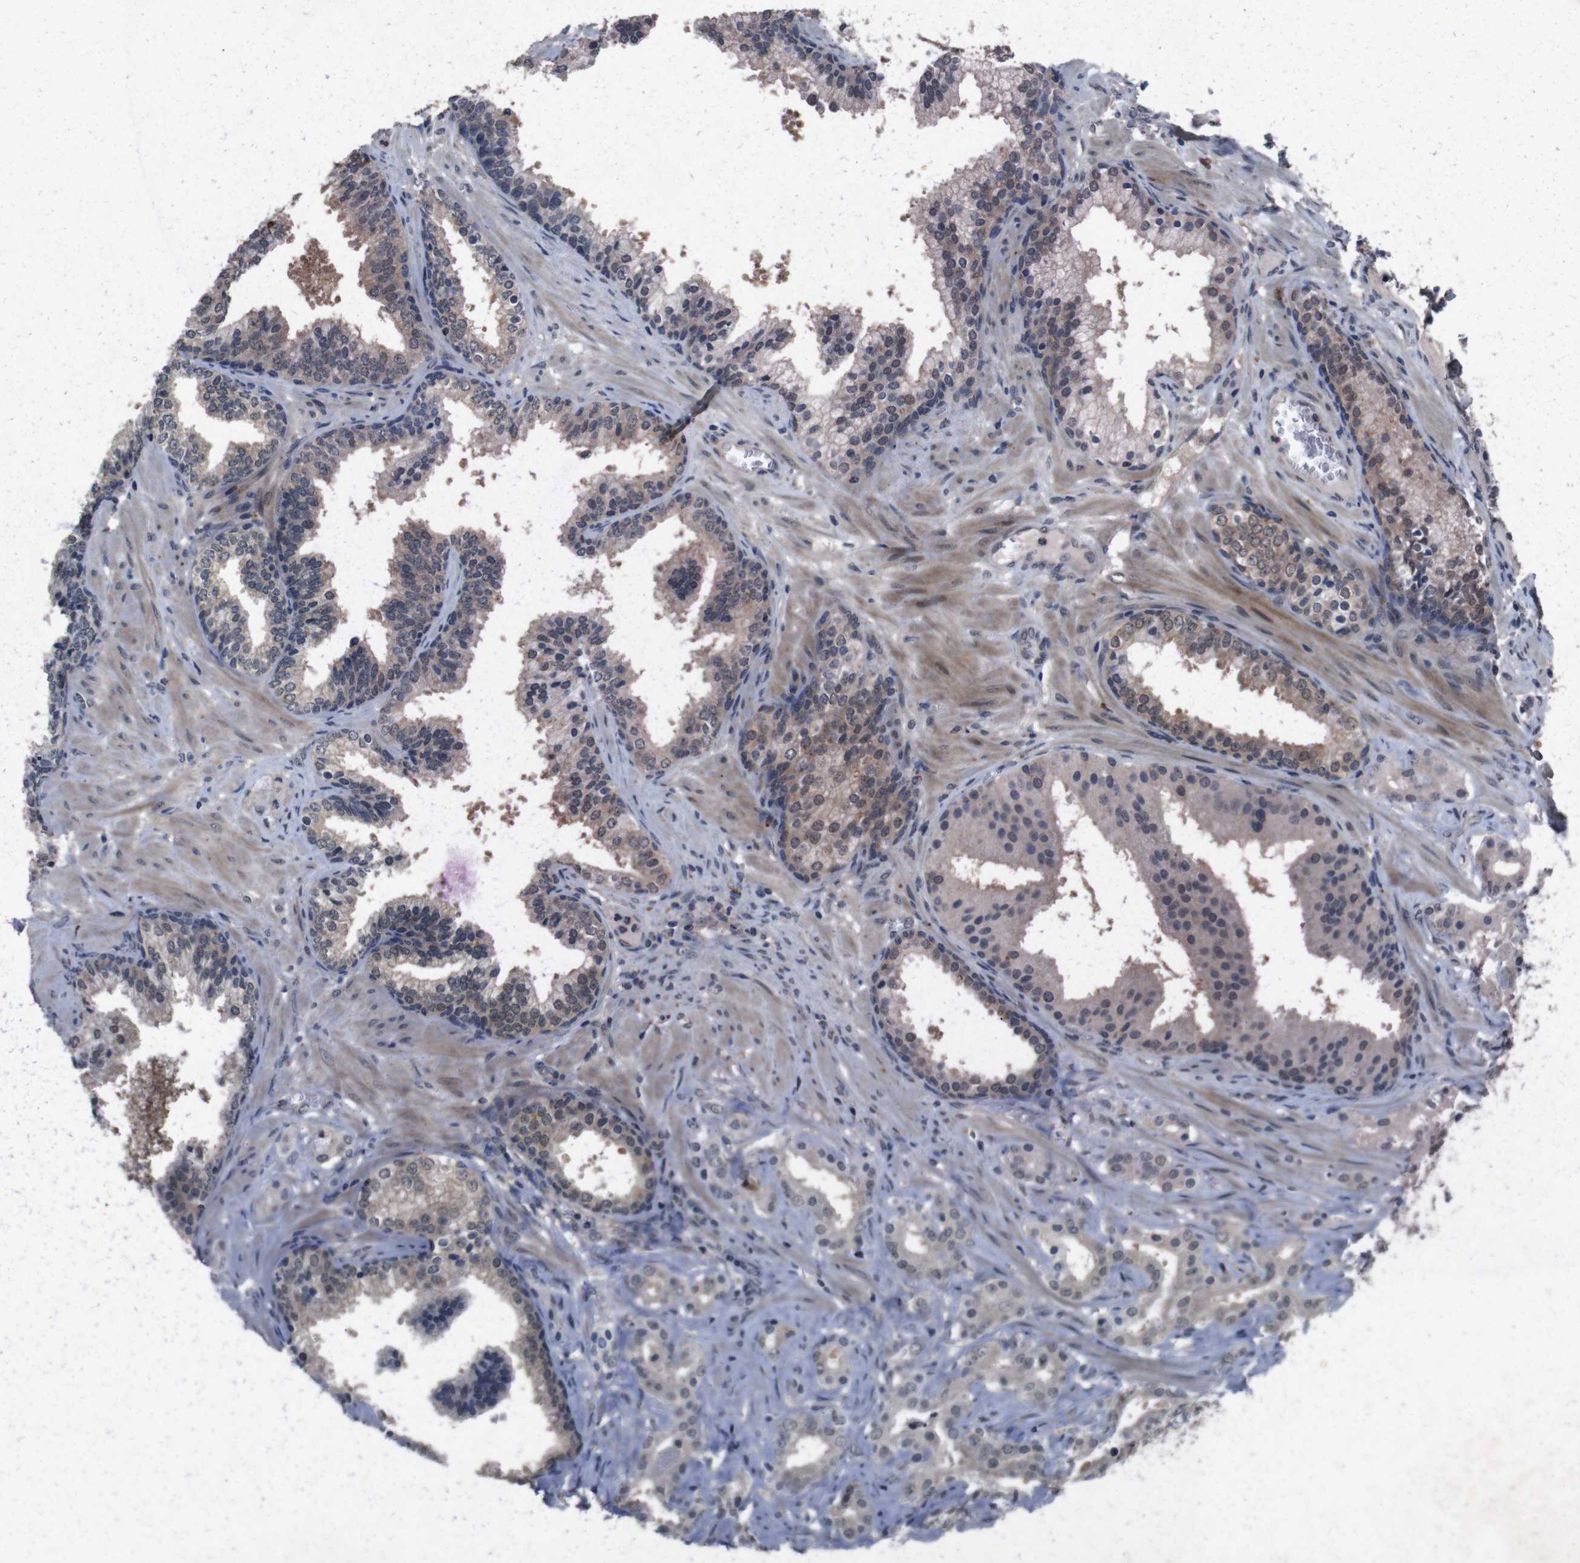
{"staining": {"intensity": "weak", "quantity": "25%-75%", "location": "cytoplasmic/membranous,nuclear"}, "tissue": "prostate cancer", "cell_type": "Tumor cells", "image_type": "cancer", "snomed": [{"axis": "morphology", "description": "Adenocarcinoma, Low grade"}, {"axis": "topography", "description": "Prostate"}], "caption": "Brown immunohistochemical staining in prostate cancer shows weak cytoplasmic/membranous and nuclear staining in approximately 25%-75% of tumor cells. (brown staining indicates protein expression, while blue staining denotes nuclei).", "gene": "AKT3", "patient": {"sex": "male", "age": 59}}